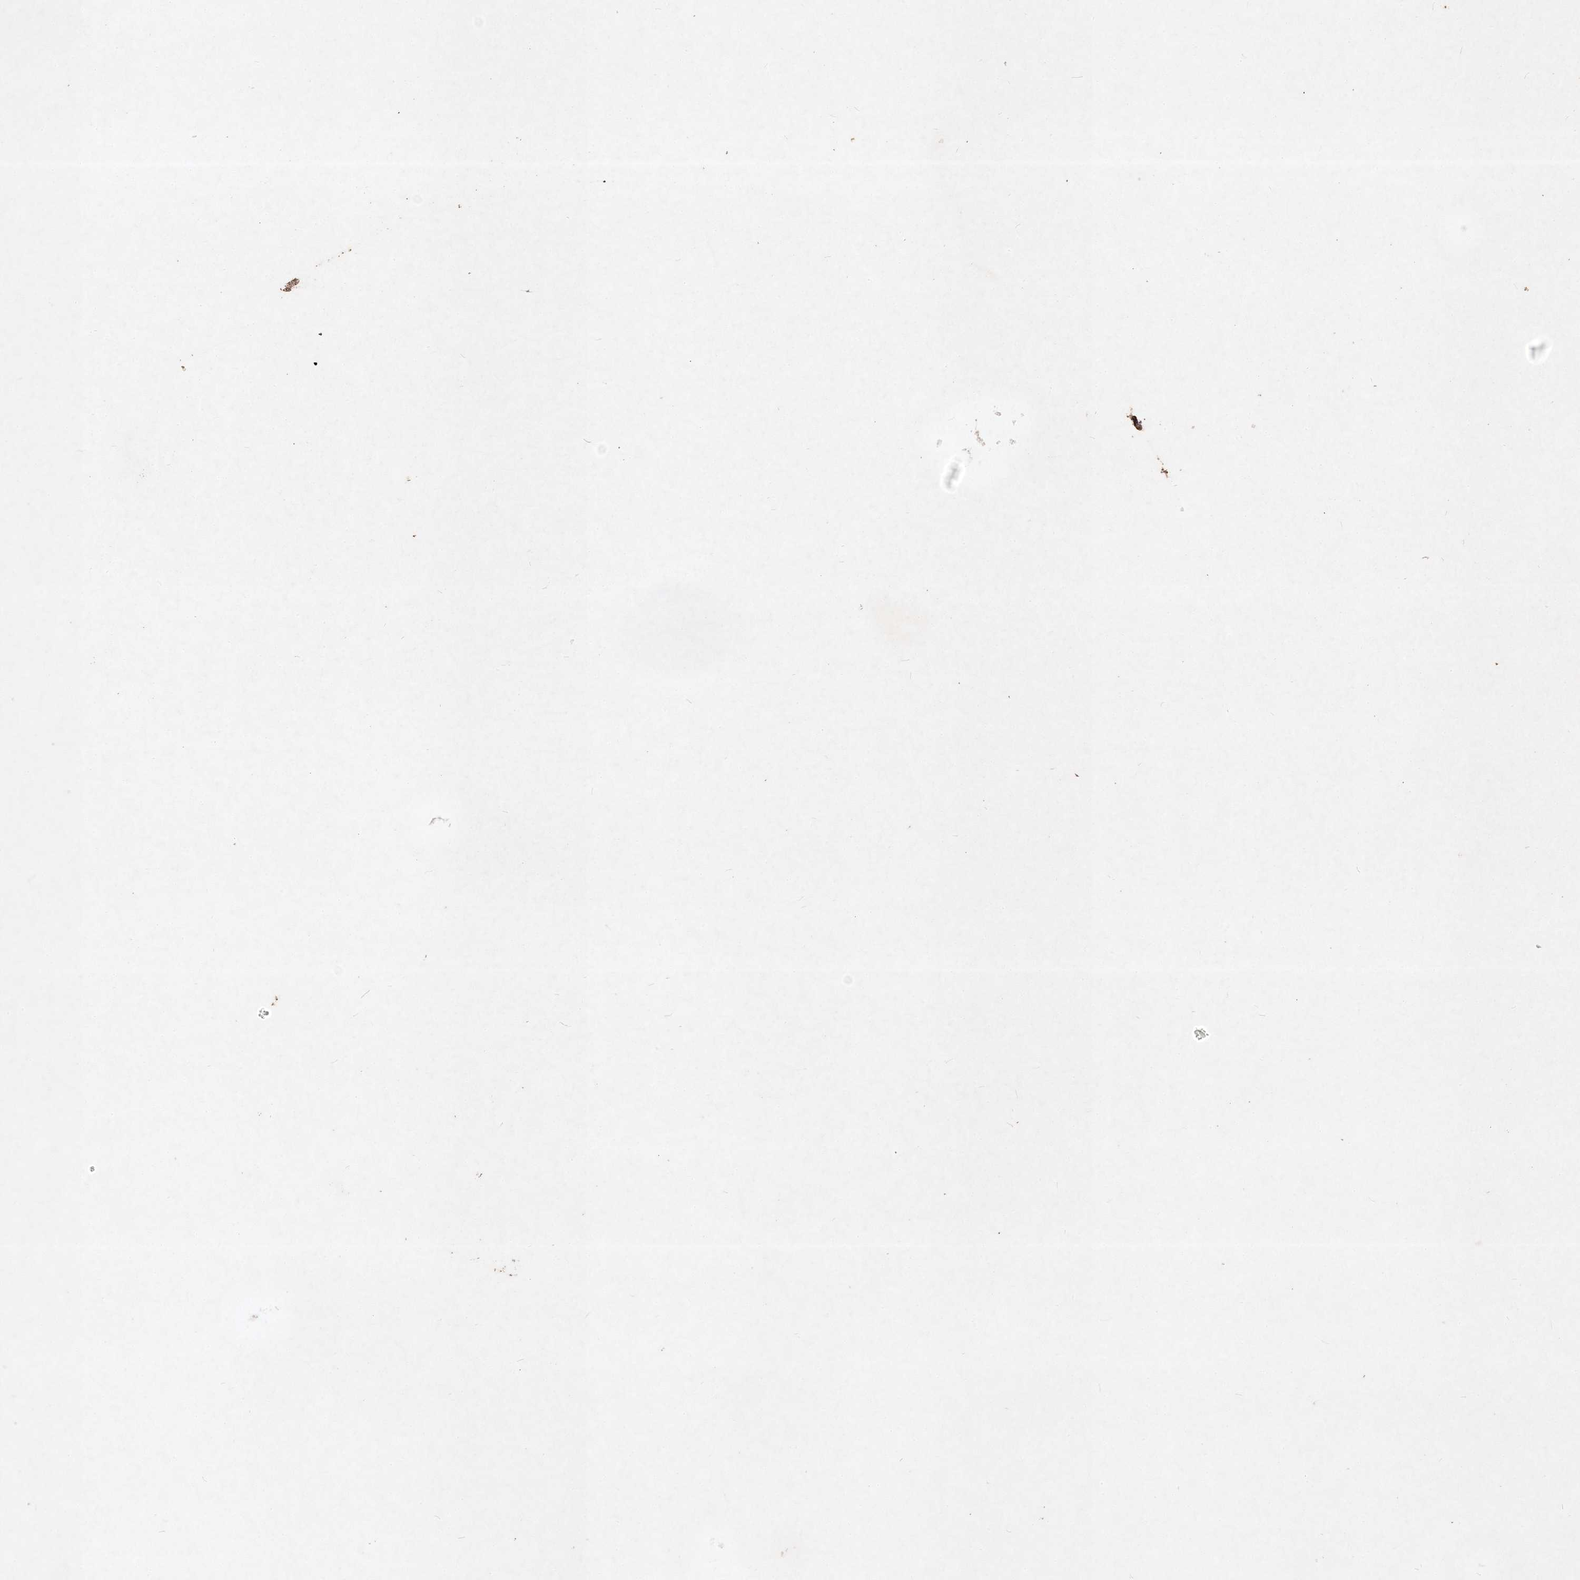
{"staining": {"intensity": "moderate", "quantity": ">75%", "location": "nuclear"}, "tissue": "lymph node", "cell_type": "Germinal center cells", "image_type": "normal", "snomed": [{"axis": "morphology", "description": "Normal tissue, NOS"}, {"axis": "topography", "description": "Lymph node"}], "caption": "Immunohistochemical staining of benign human lymph node exhibits moderate nuclear protein expression in about >75% of germinal center cells.", "gene": "C3orf38", "patient": {"sex": "female", "age": 53}}